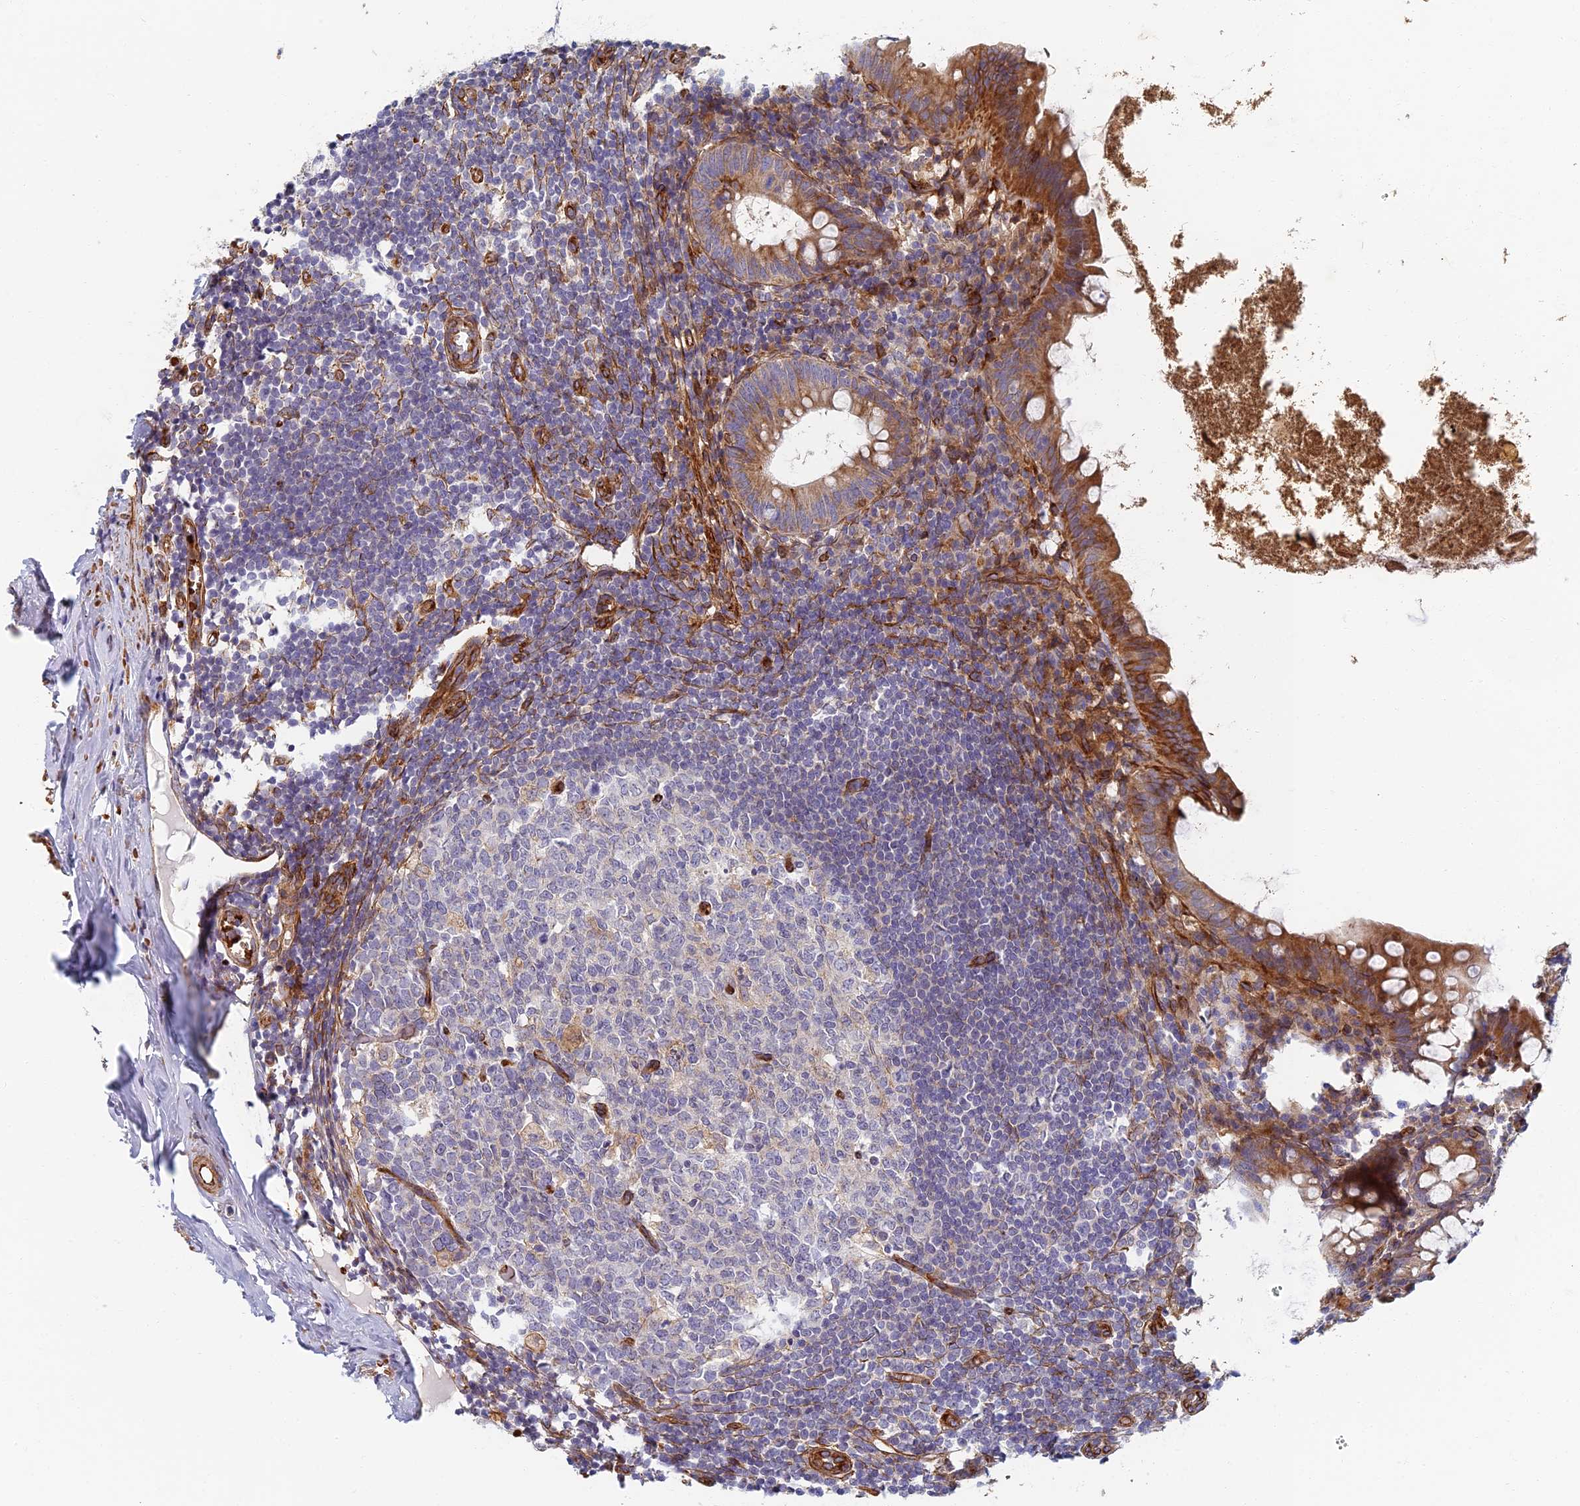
{"staining": {"intensity": "moderate", "quantity": ">75%", "location": "cytoplasmic/membranous"}, "tissue": "appendix", "cell_type": "Glandular cells", "image_type": "normal", "snomed": [{"axis": "morphology", "description": "Normal tissue, NOS"}, {"axis": "topography", "description": "Appendix"}], "caption": "A brown stain labels moderate cytoplasmic/membranous expression of a protein in glandular cells of normal human appendix.", "gene": "ABCB10", "patient": {"sex": "female", "age": 51}}